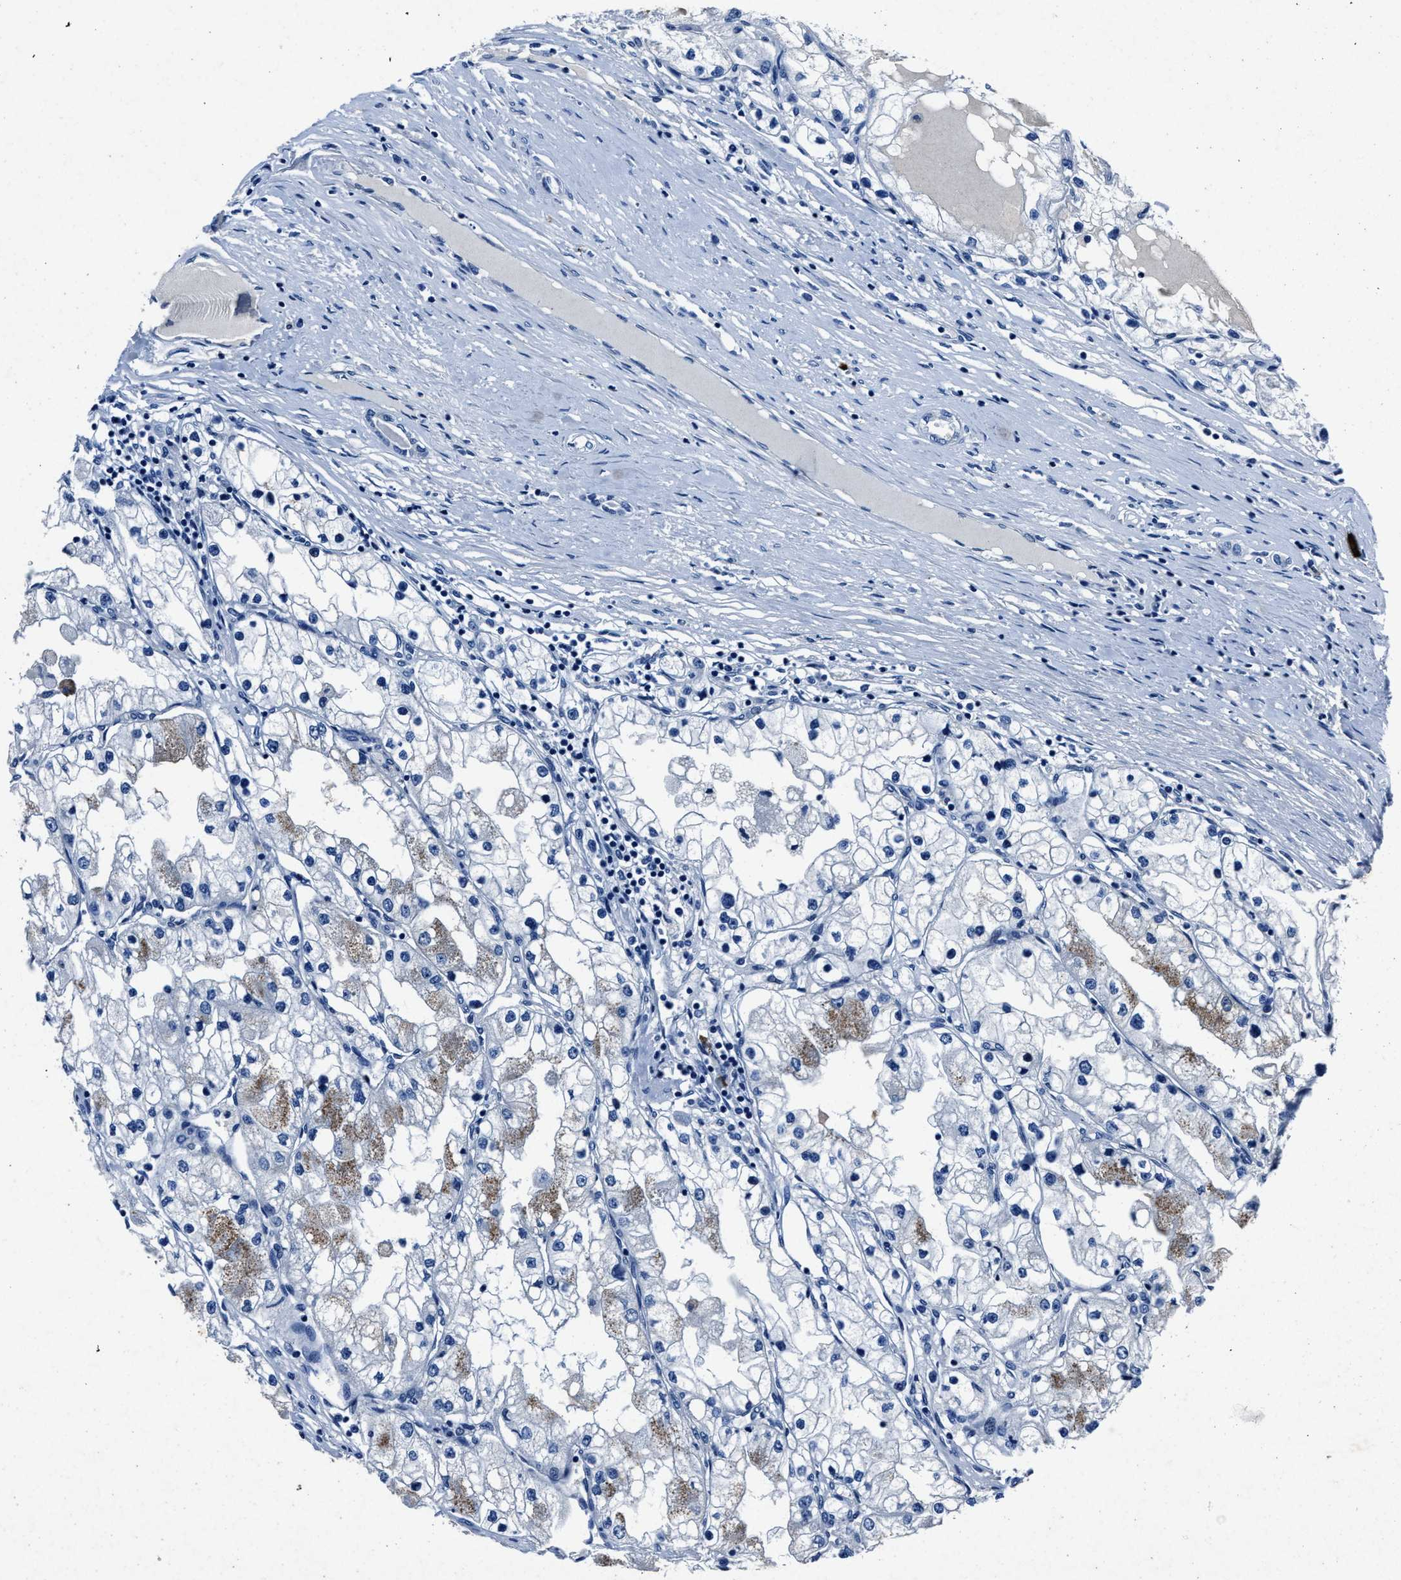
{"staining": {"intensity": "weak", "quantity": "<25%", "location": "cytoplasmic/membranous"}, "tissue": "renal cancer", "cell_type": "Tumor cells", "image_type": "cancer", "snomed": [{"axis": "morphology", "description": "Adenocarcinoma, NOS"}, {"axis": "topography", "description": "Kidney"}], "caption": "A high-resolution image shows immunohistochemistry (IHC) staining of adenocarcinoma (renal), which demonstrates no significant expression in tumor cells.", "gene": "NACAD", "patient": {"sex": "male", "age": 68}}